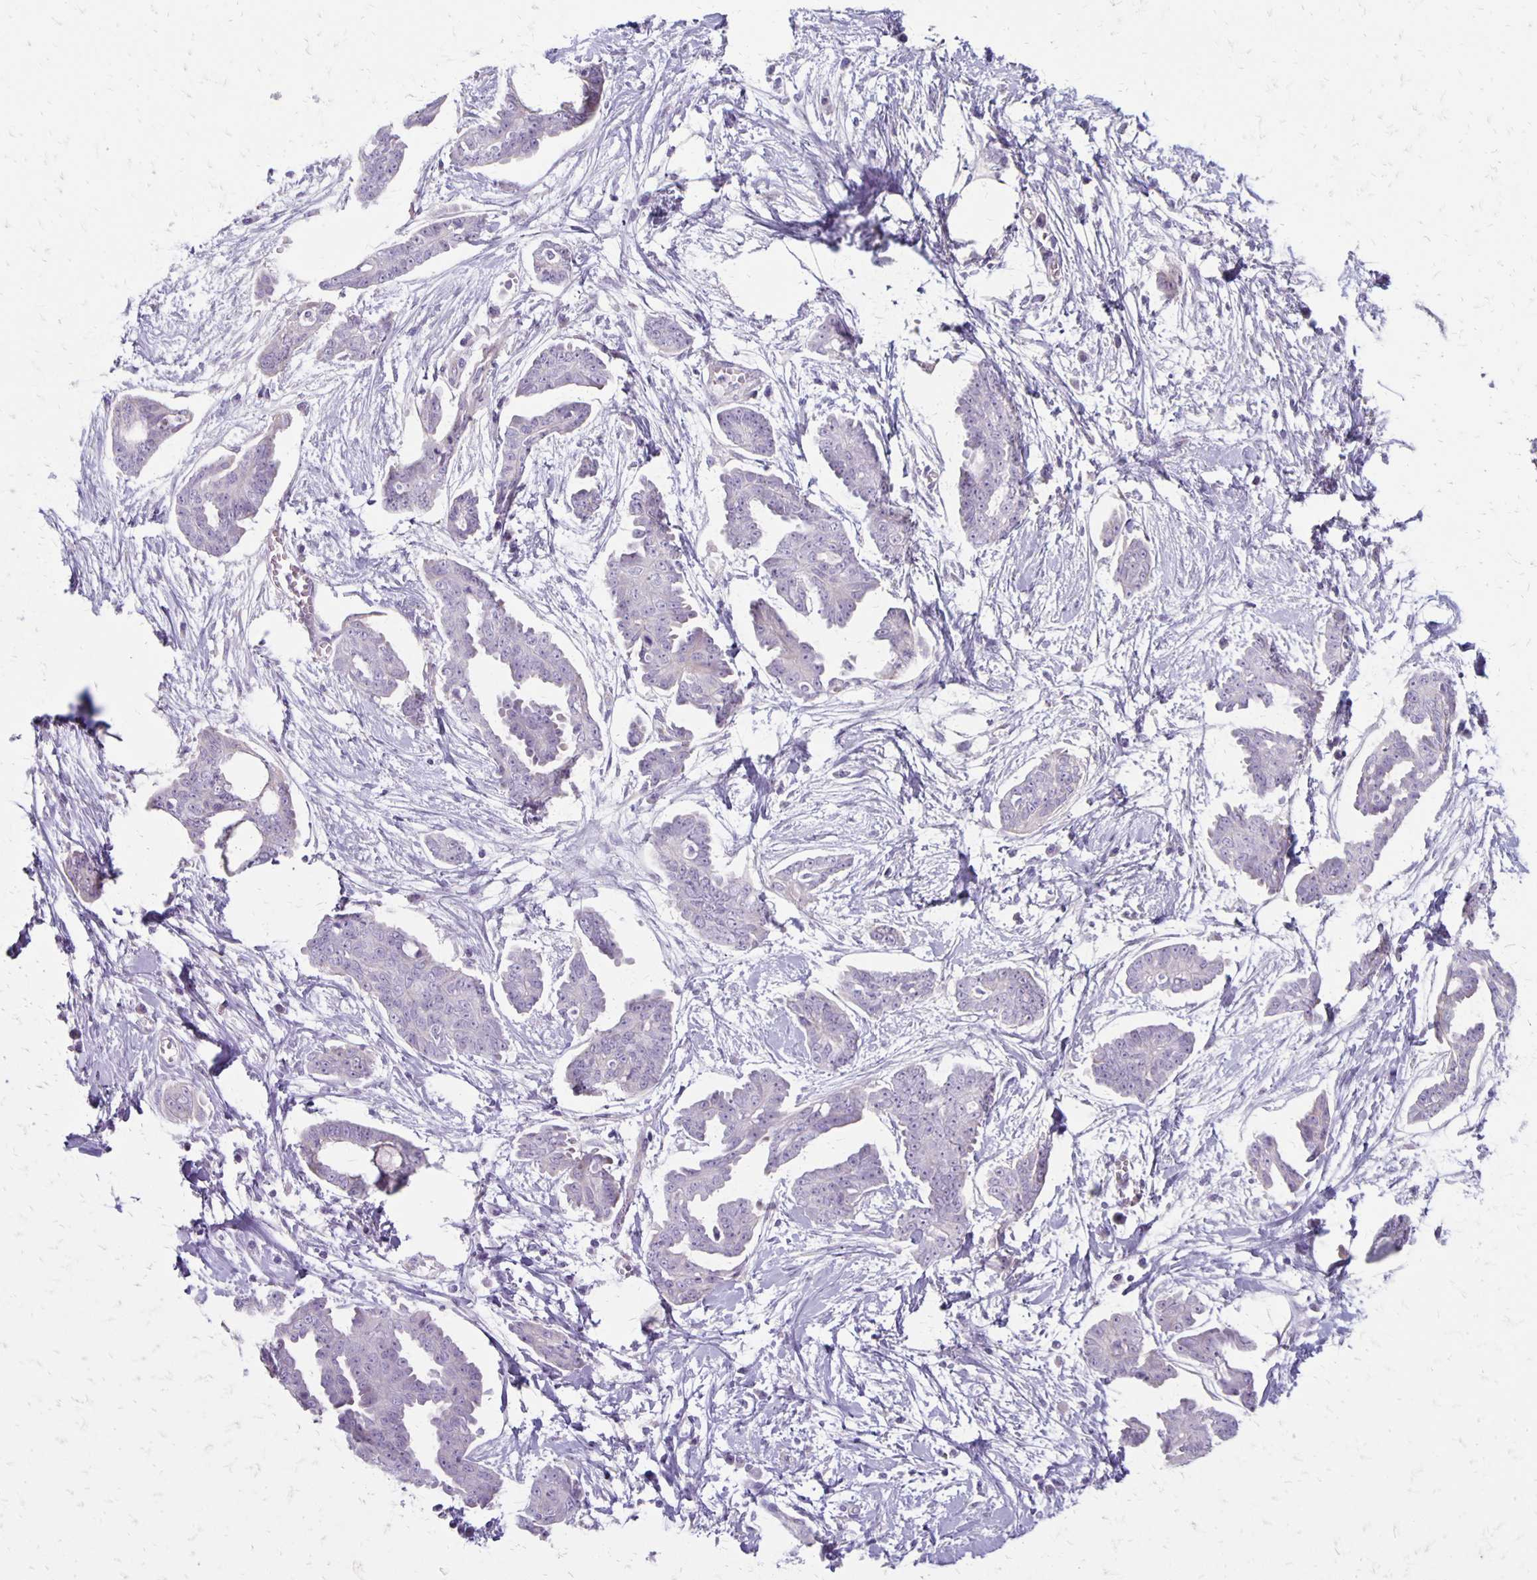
{"staining": {"intensity": "negative", "quantity": "none", "location": "none"}, "tissue": "ovarian cancer", "cell_type": "Tumor cells", "image_type": "cancer", "snomed": [{"axis": "morphology", "description": "Cystadenocarcinoma, serous, NOS"}, {"axis": "topography", "description": "Ovary"}], "caption": "Tumor cells show no significant protein staining in ovarian cancer (serous cystadenocarcinoma).", "gene": "HOMER1", "patient": {"sex": "female", "age": 71}}